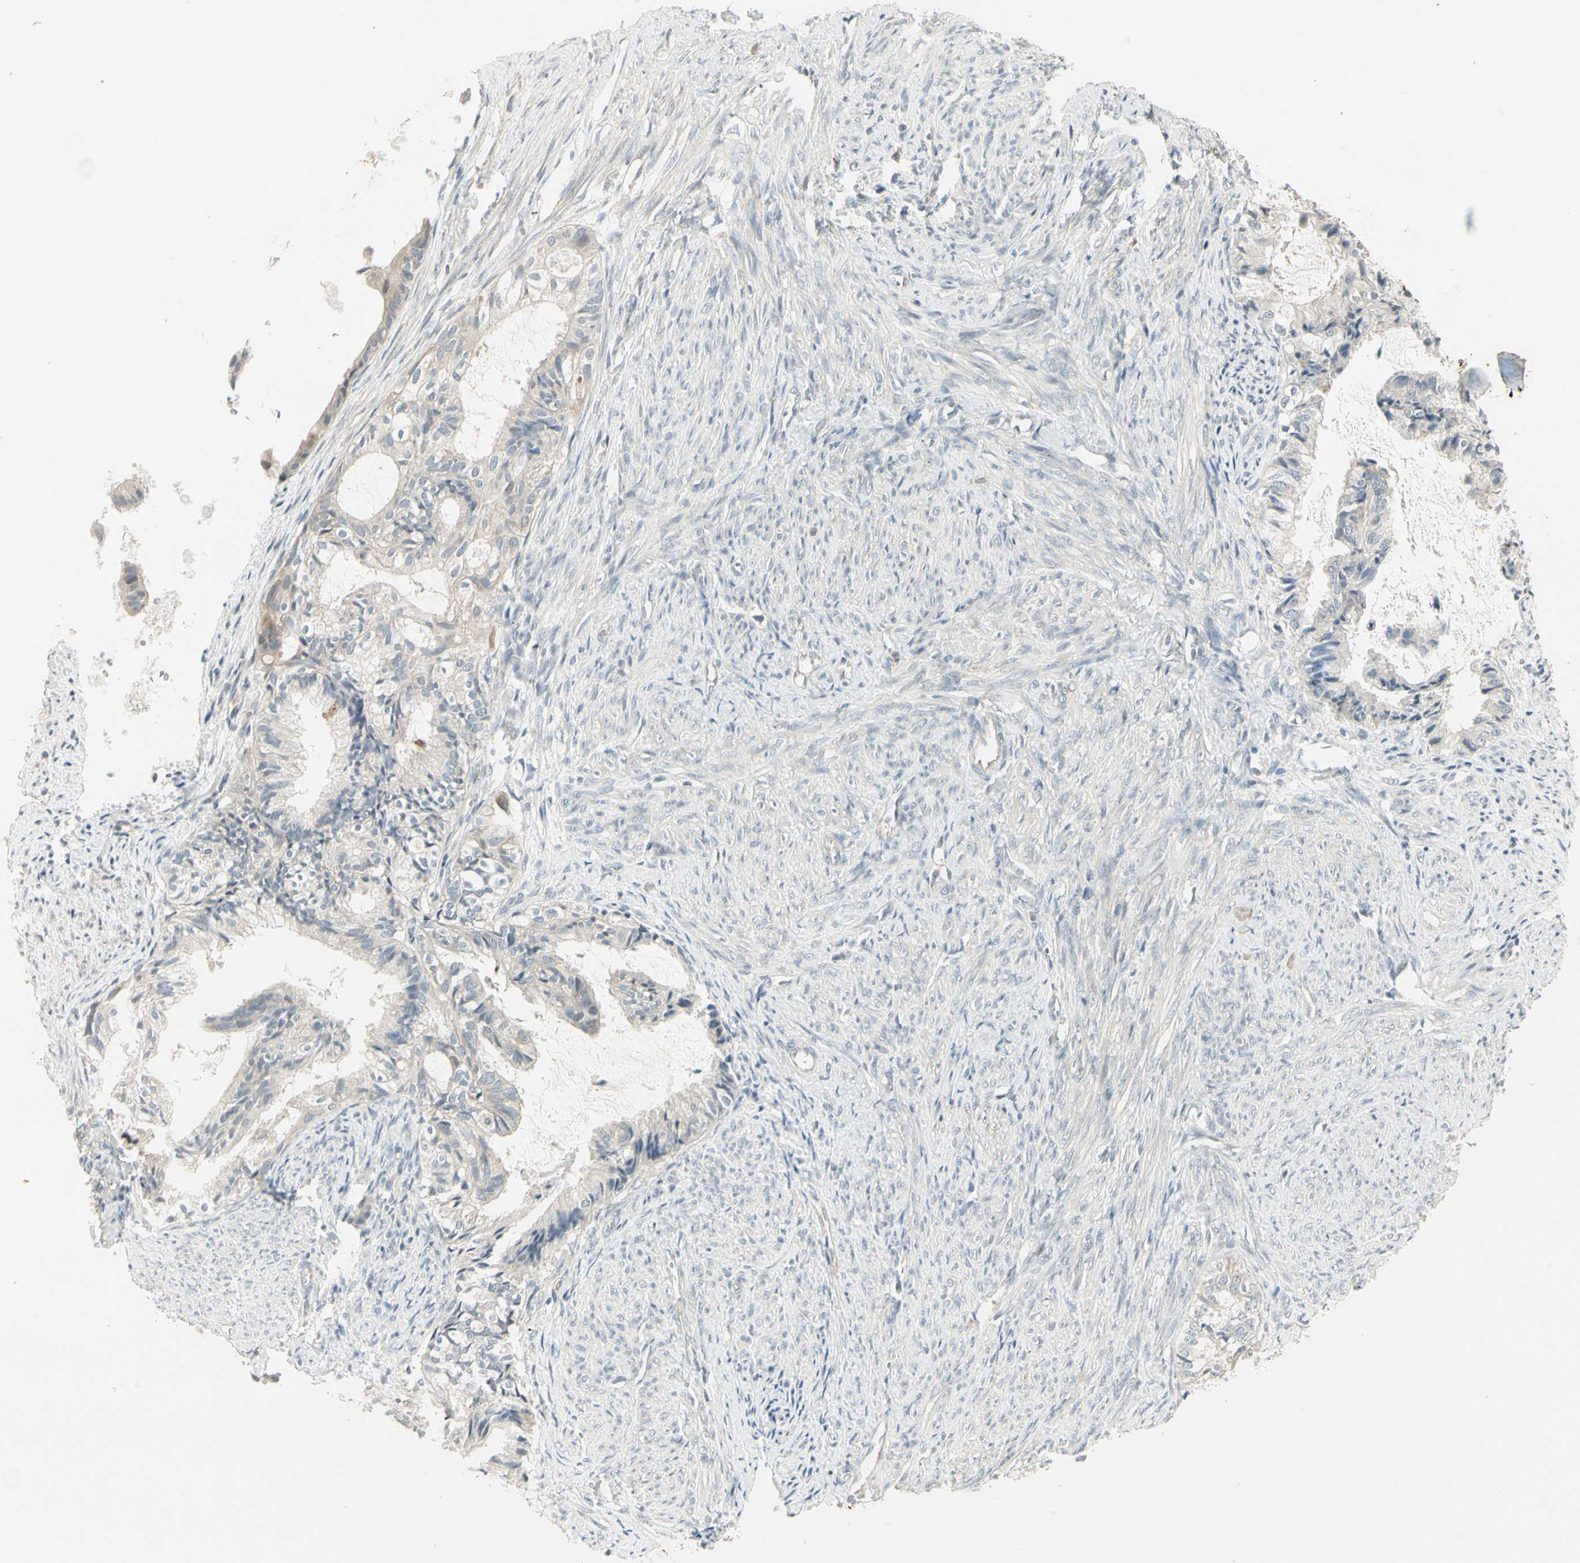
{"staining": {"intensity": "weak", "quantity": "25%-75%", "location": "cytoplasmic/membranous"}, "tissue": "cervical cancer", "cell_type": "Tumor cells", "image_type": "cancer", "snomed": [{"axis": "morphology", "description": "Normal tissue, NOS"}, {"axis": "morphology", "description": "Adenocarcinoma, NOS"}, {"axis": "topography", "description": "Cervix"}, {"axis": "topography", "description": "Endometrium"}], "caption": "Brown immunohistochemical staining in adenocarcinoma (cervical) exhibits weak cytoplasmic/membranous staining in about 25%-75% of tumor cells.", "gene": "ZFP36", "patient": {"sex": "female", "age": 86}}